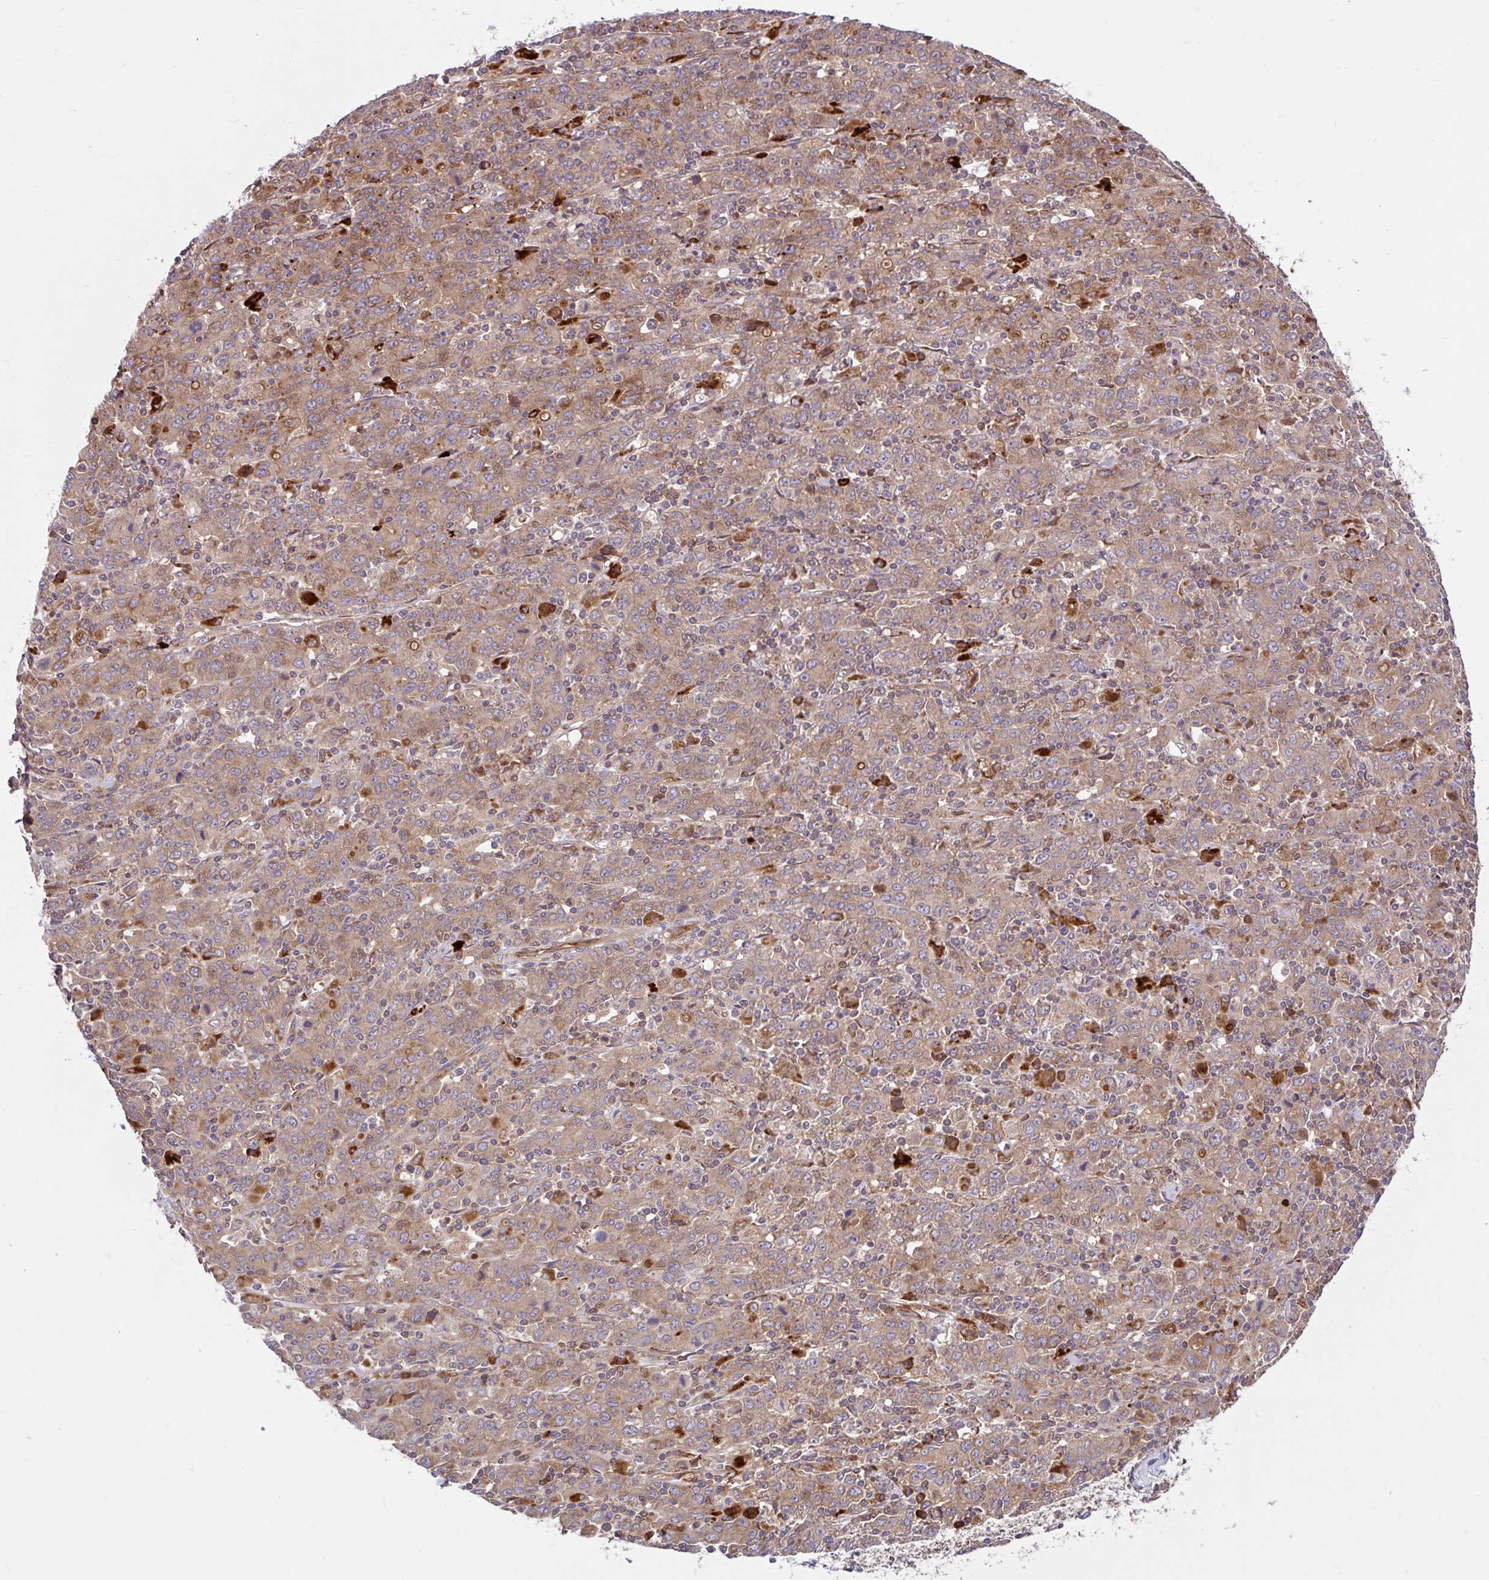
{"staining": {"intensity": "moderate", "quantity": ">75%", "location": "cytoplasmic/membranous"}, "tissue": "stomach cancer", "cell_type": "Tumor cells", "image_type": "cancer", "snomed": [{"axis": "morphology", "description": "Adenocarcinoma, NOS"}, {"axis": "topography", "description": "Stomach, upper"}], "caption": "A high-resolution micrograph shows IHC staining of stomach adenocarcinoma, which demonstrates moderate cytoplasmic/membranous staining in approximately >75% of tumor cells.", "gene": "NTPCR", "patient": {"sex": "male", "age": 69}}